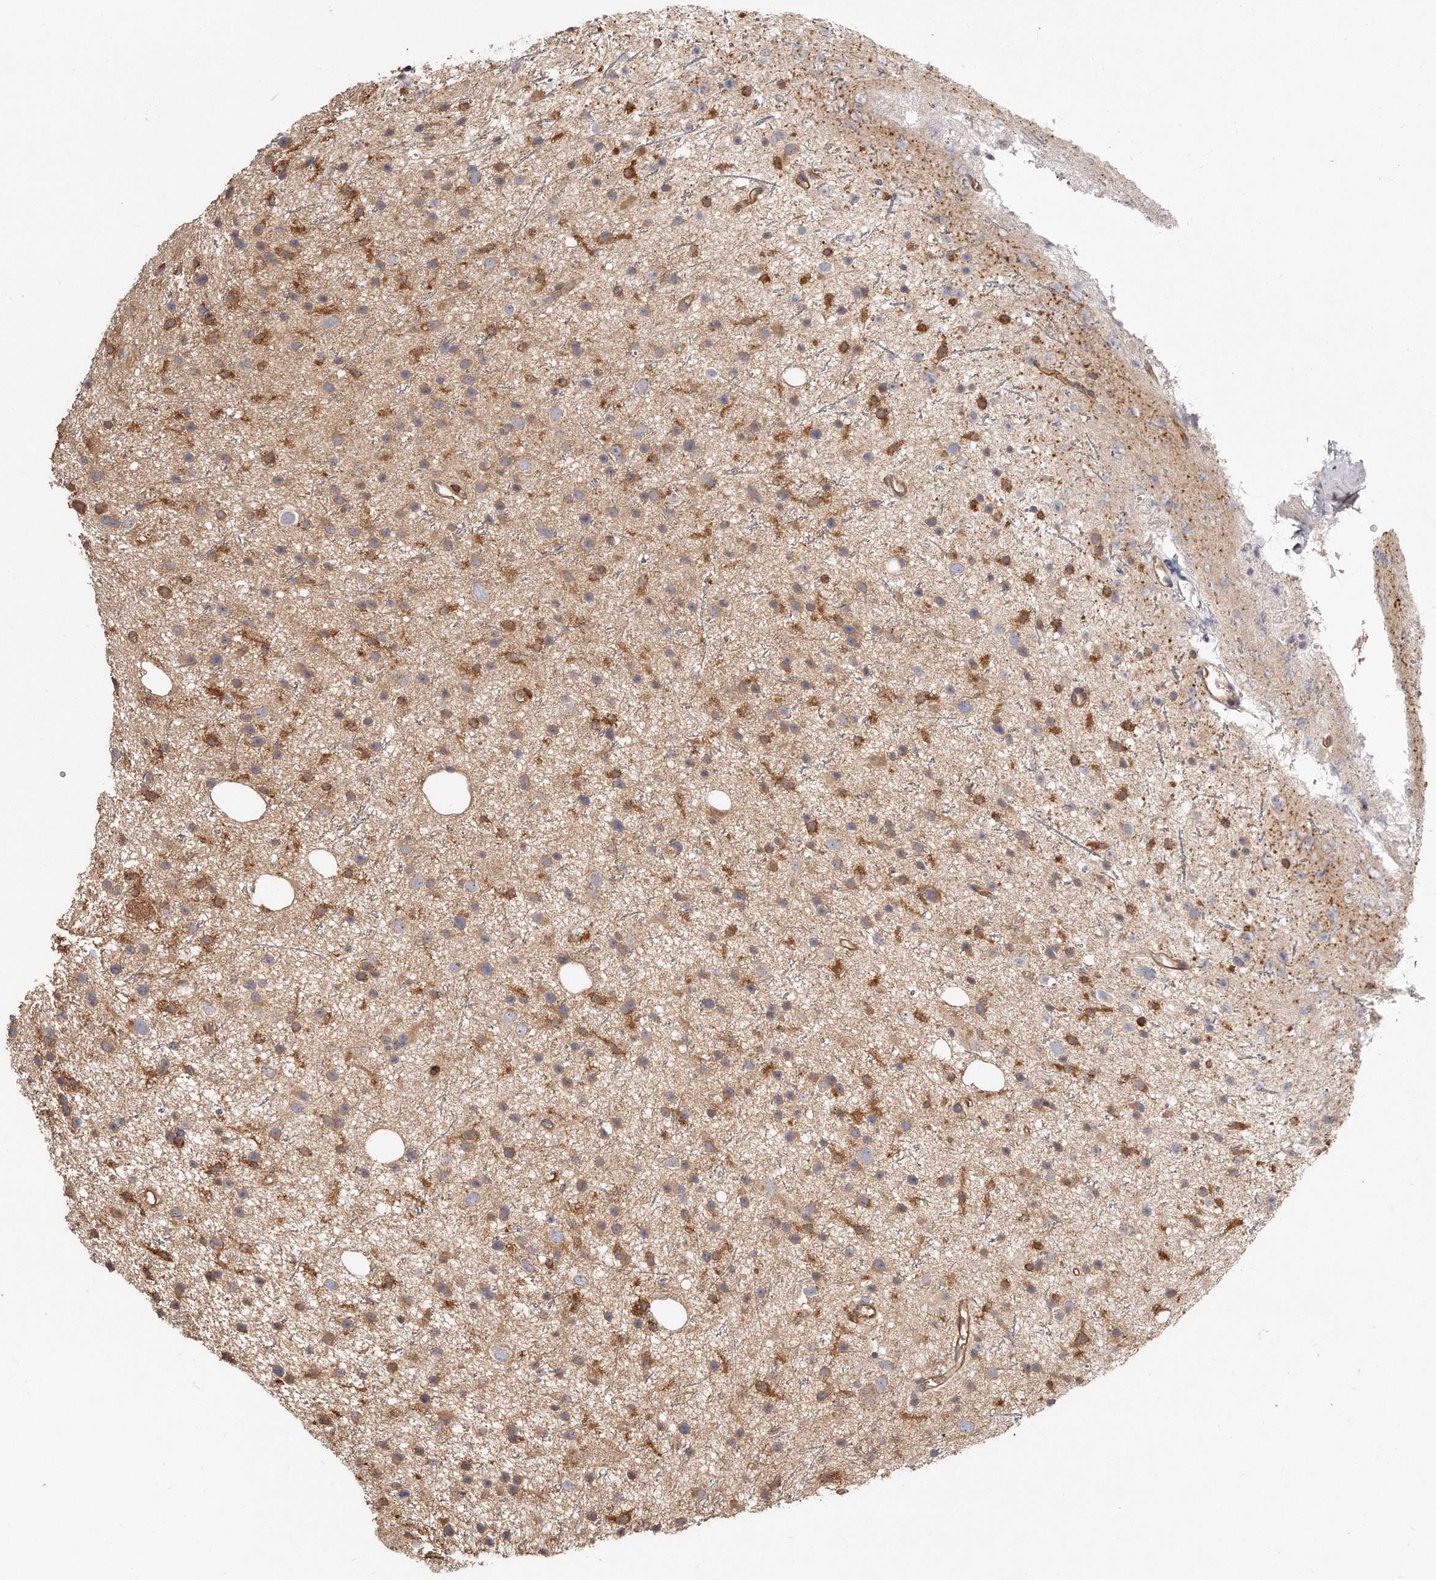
{"staining": {"intensity": "weak", "quantity": "25%-75%", "location": "cytoplasmic/membranous"}, "tissue": "glioma", "cell_type": "Tumor cells", "image_type": "cancer", "snomed": [{"axis": "morphology", "description": "Glioma, malignant, Low grade"}, {"axis": "topography", "description": "Cerebral cortex"}], "caption": "Immunohistochemistry histopathology image of neoplastic tissue: malignant glioma (low-grade) stained using immunohistochemistry (IHC) demonstrates low levels of weak protein expression localized specifically in the cytoplasmic/membranous of tumor cells, appearing as a cytoplasmic/membranous brown color.", "gene": "CAP1", "patient": {"sex": "female", "age": 39}}